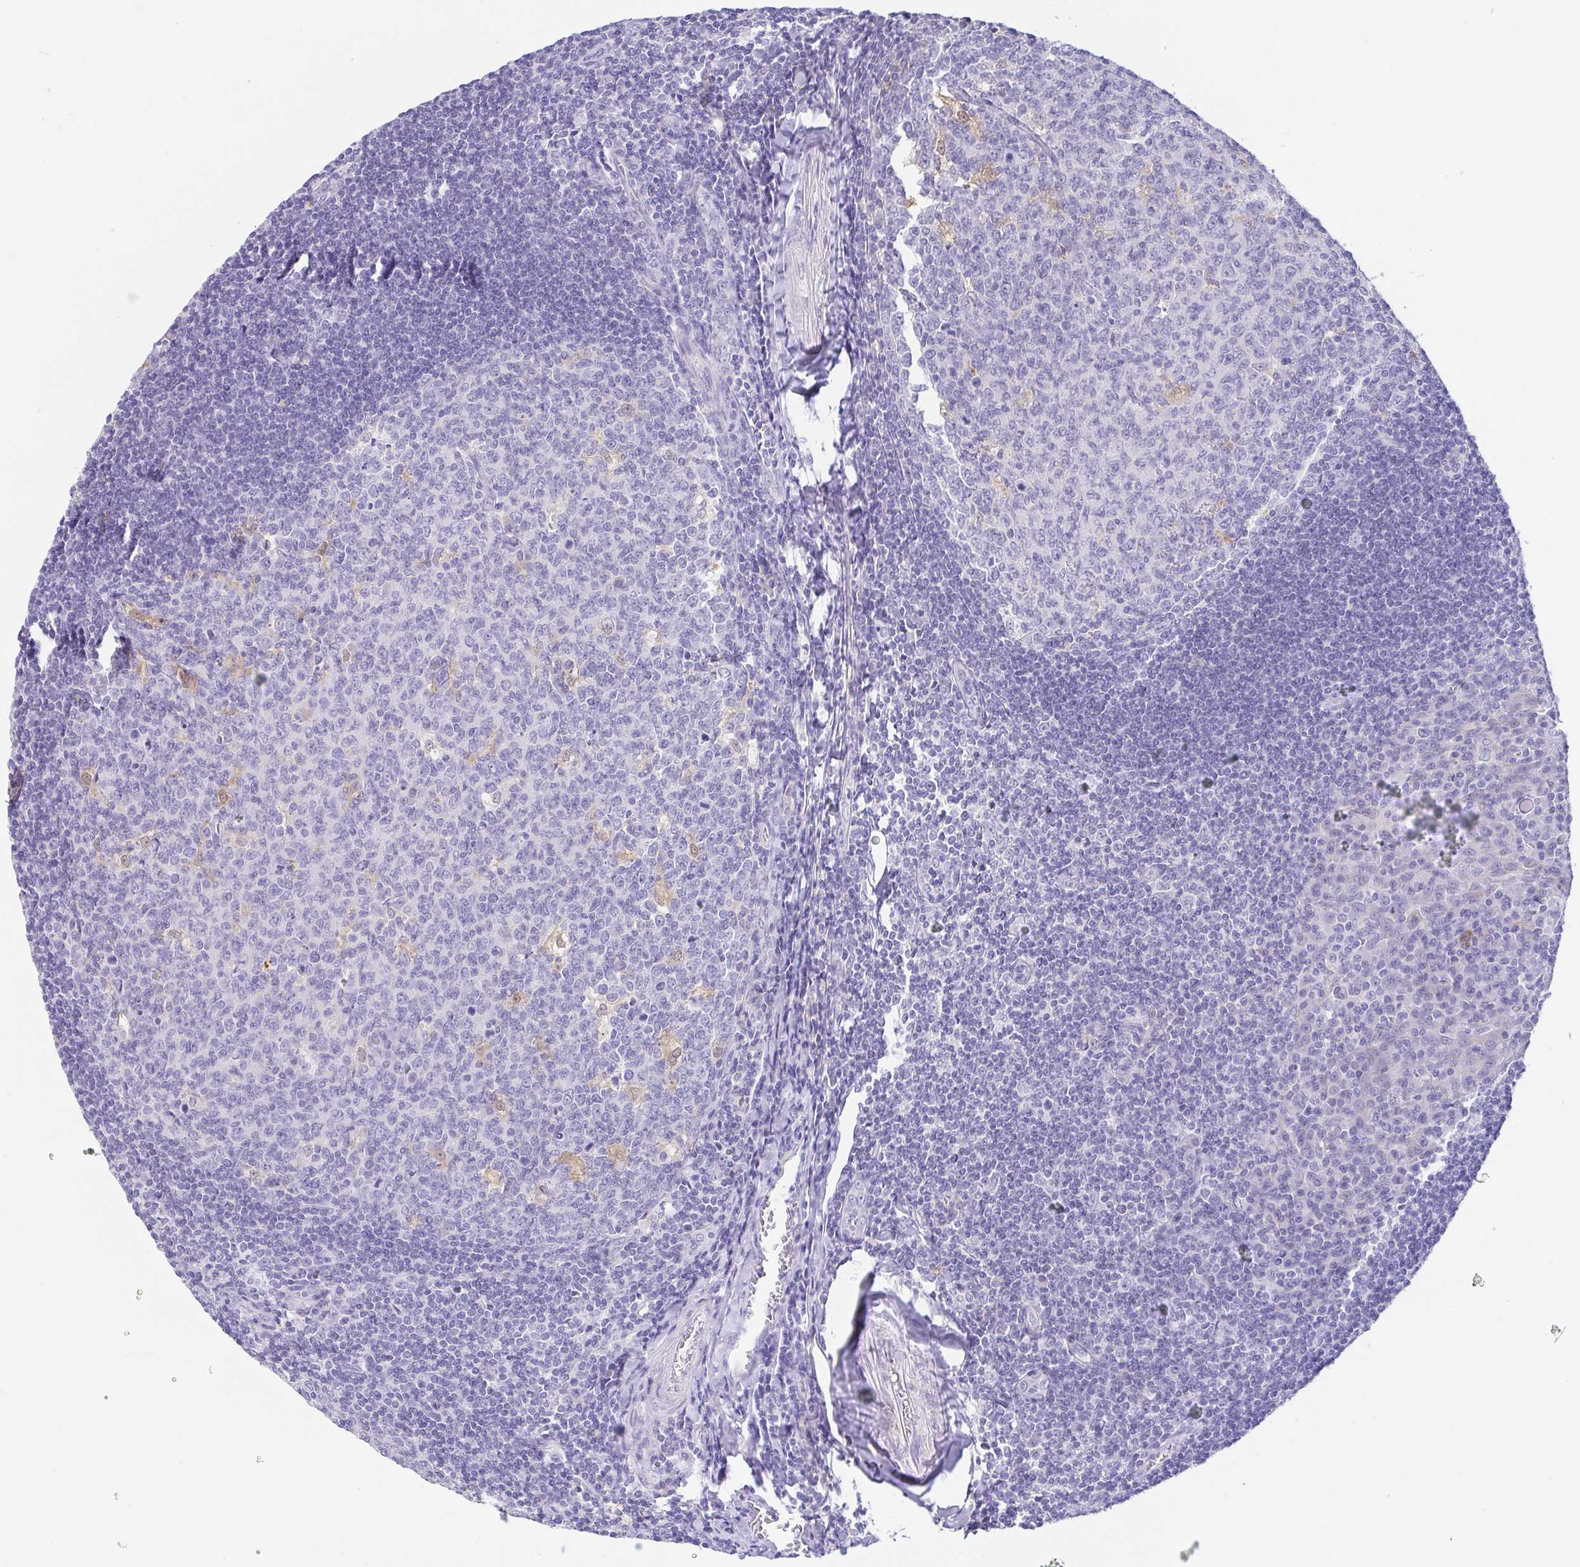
{"staining": {"intensity": "negative", "quantity": "none", "location": "none"}, "tissue": "tonsil", "cell_type": "Germinal center cells", "image_type": "normal", "snomed": [{"axis": "morphology", "description": "Normal tissue, NOS"}, {"axis": "topography", "description": "Tonsil"}], "caption": "DAB immunohistochemical staining of benign tonsil demonstrates no significant positivity in germinal center cells.", "gene": "FABP3", "patient": {"sex": "male", "age": 27}}